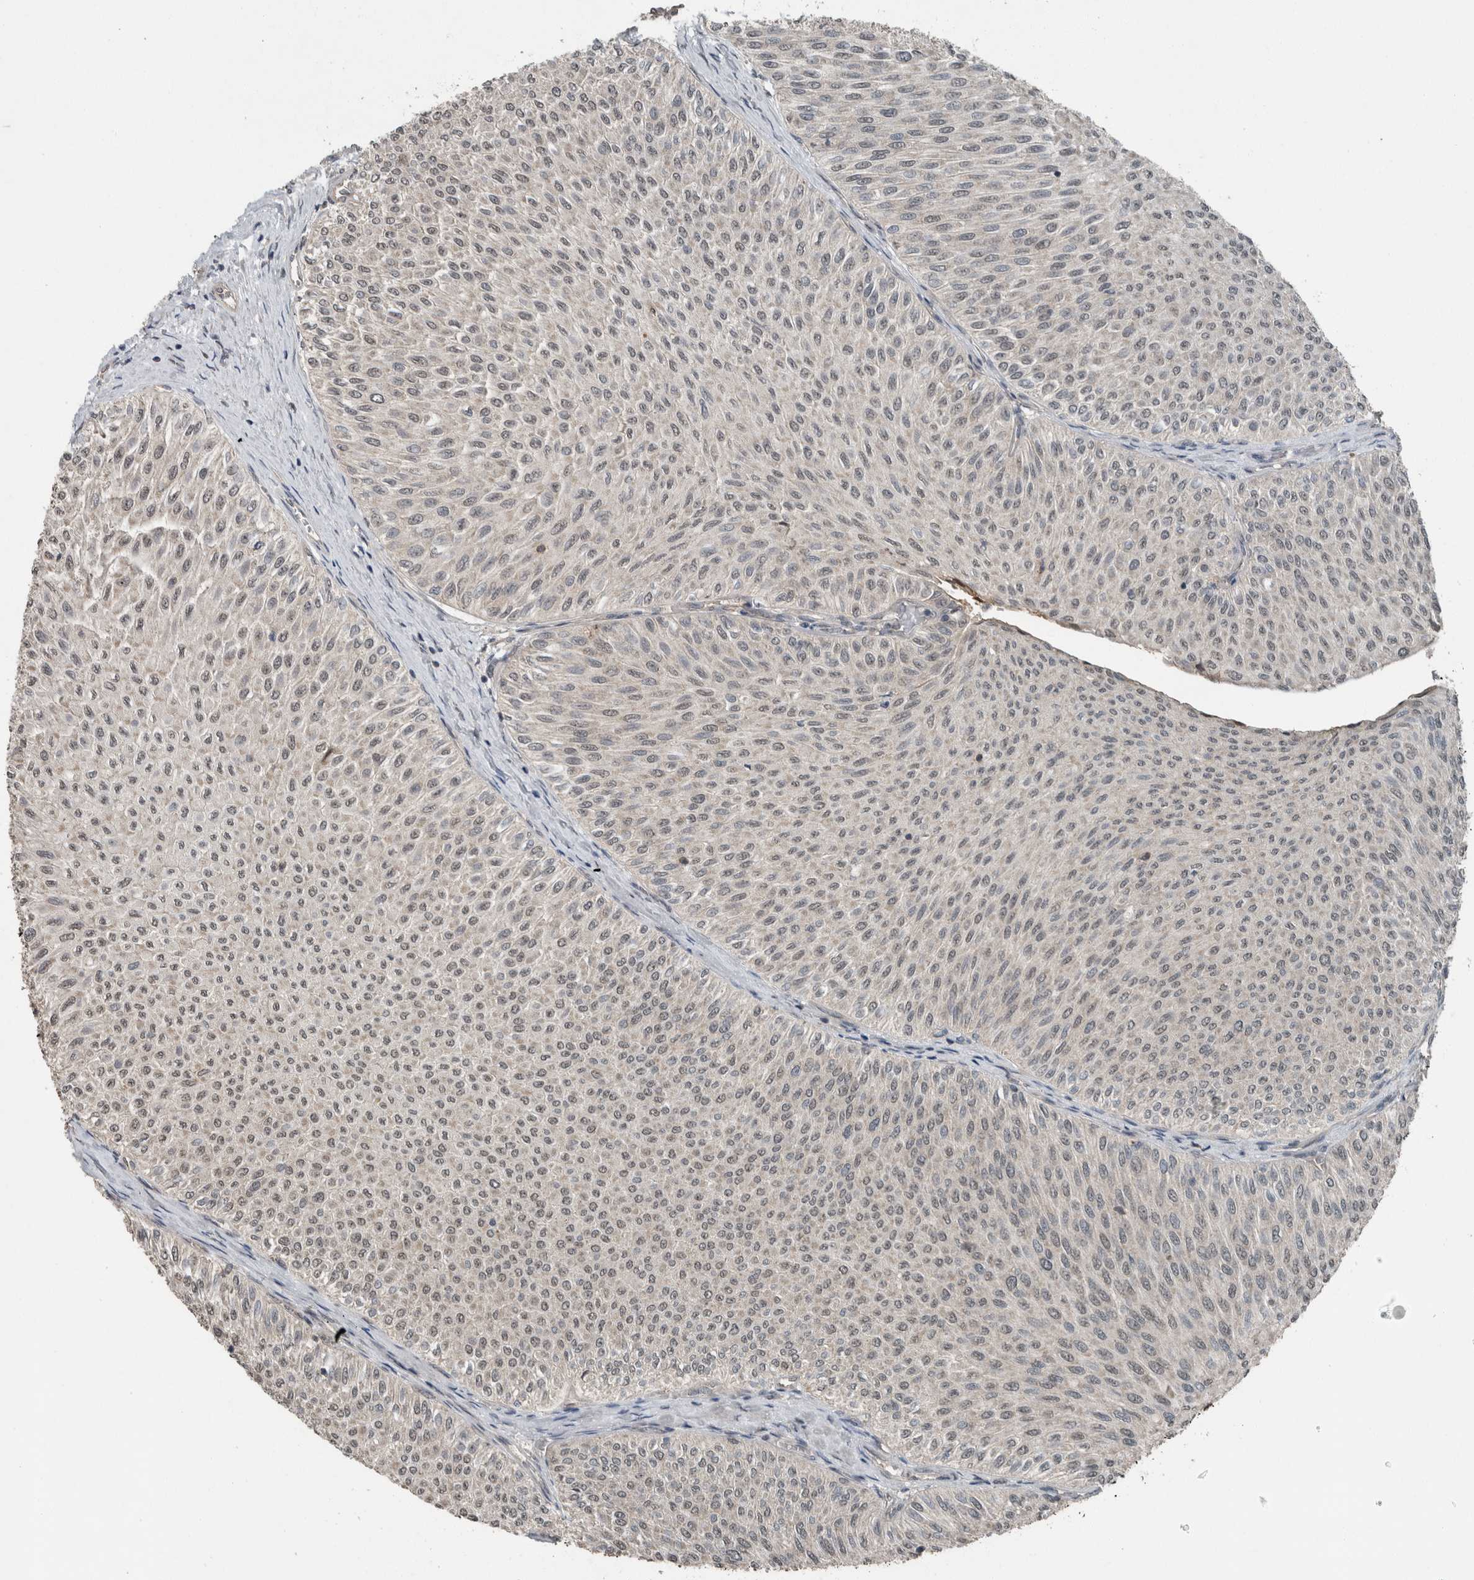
{"staining": {"intensity": "weak", "quantity": ">75%", "location": "nuclear"}, "tissue": "urothelial cancer", "cell_type": "Tumor cells", "image_type": "cancer", "snomed": [{"axis": "morphology", "description": "Urothelial carcinoma, Low grade"}, {"axis": "topography", "description": "Urinary bladder"}], "caption": "DAB immunohistochemical staining of human urothelial carcinoma (low-grade) demonstrates weak nuclear protein staining in about >75% of tumor cells.", "gene": "MYO1E", "patient": {"sex": "male", "age": 78}}